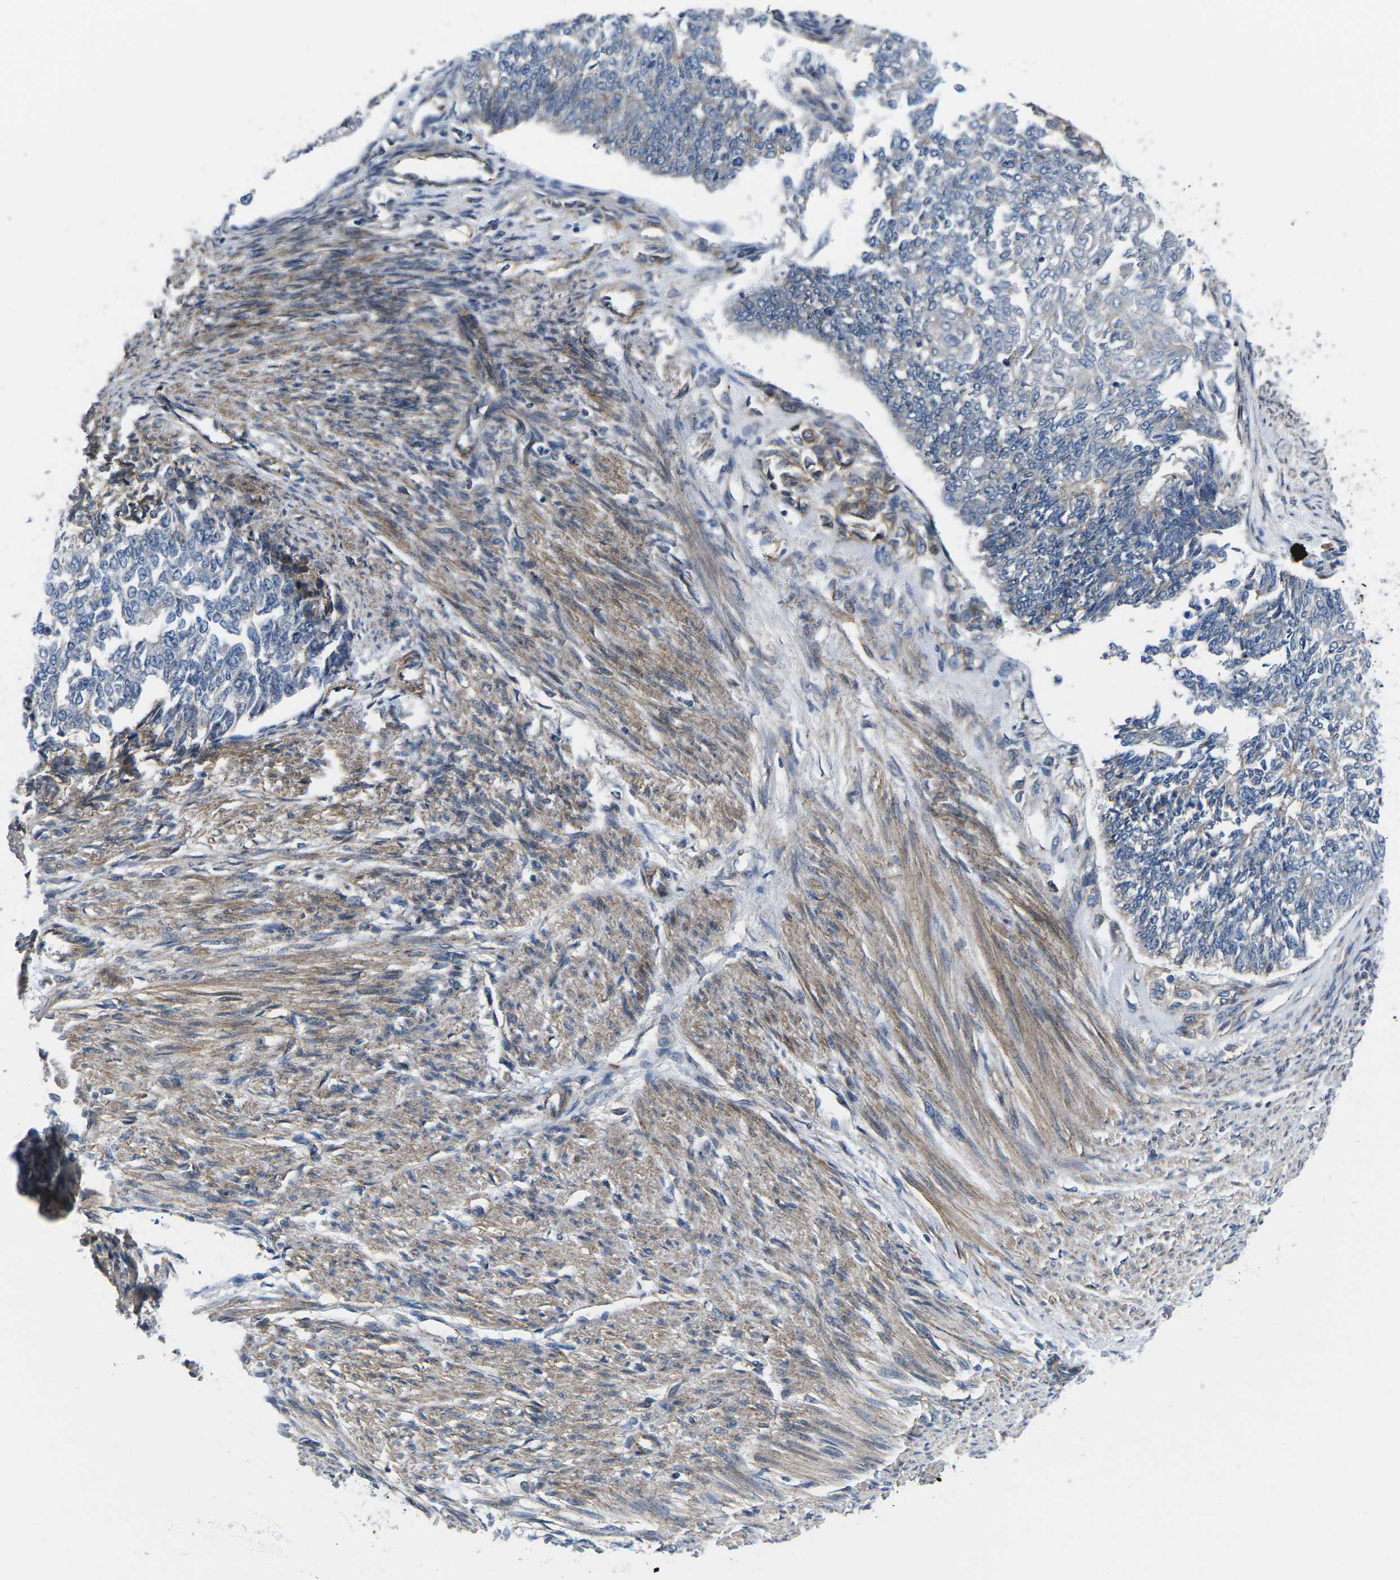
{"staining": {"intensity": "weak", "quantity": "<25%", "location": "cytoplasmic/membranous"}, "tissue": "endometrial cancer", "cell_type": "Tumor cells", "image_type": "cancer", "snomed": [{"axis": "morphology", "description": "Adenocarcinoma, NOS"}, {"axis": "topography", "description": "Endometrium"}], "caption": "Endometrial adenocarcinoma was stained to show a protein in brown. There is no significant expression in tumor cells. (Brightfield microscopy of DAB immunohistochemistry at high magnification).", "gene": "CTNND1", "patient": {"sex": "female", "age": 32}}